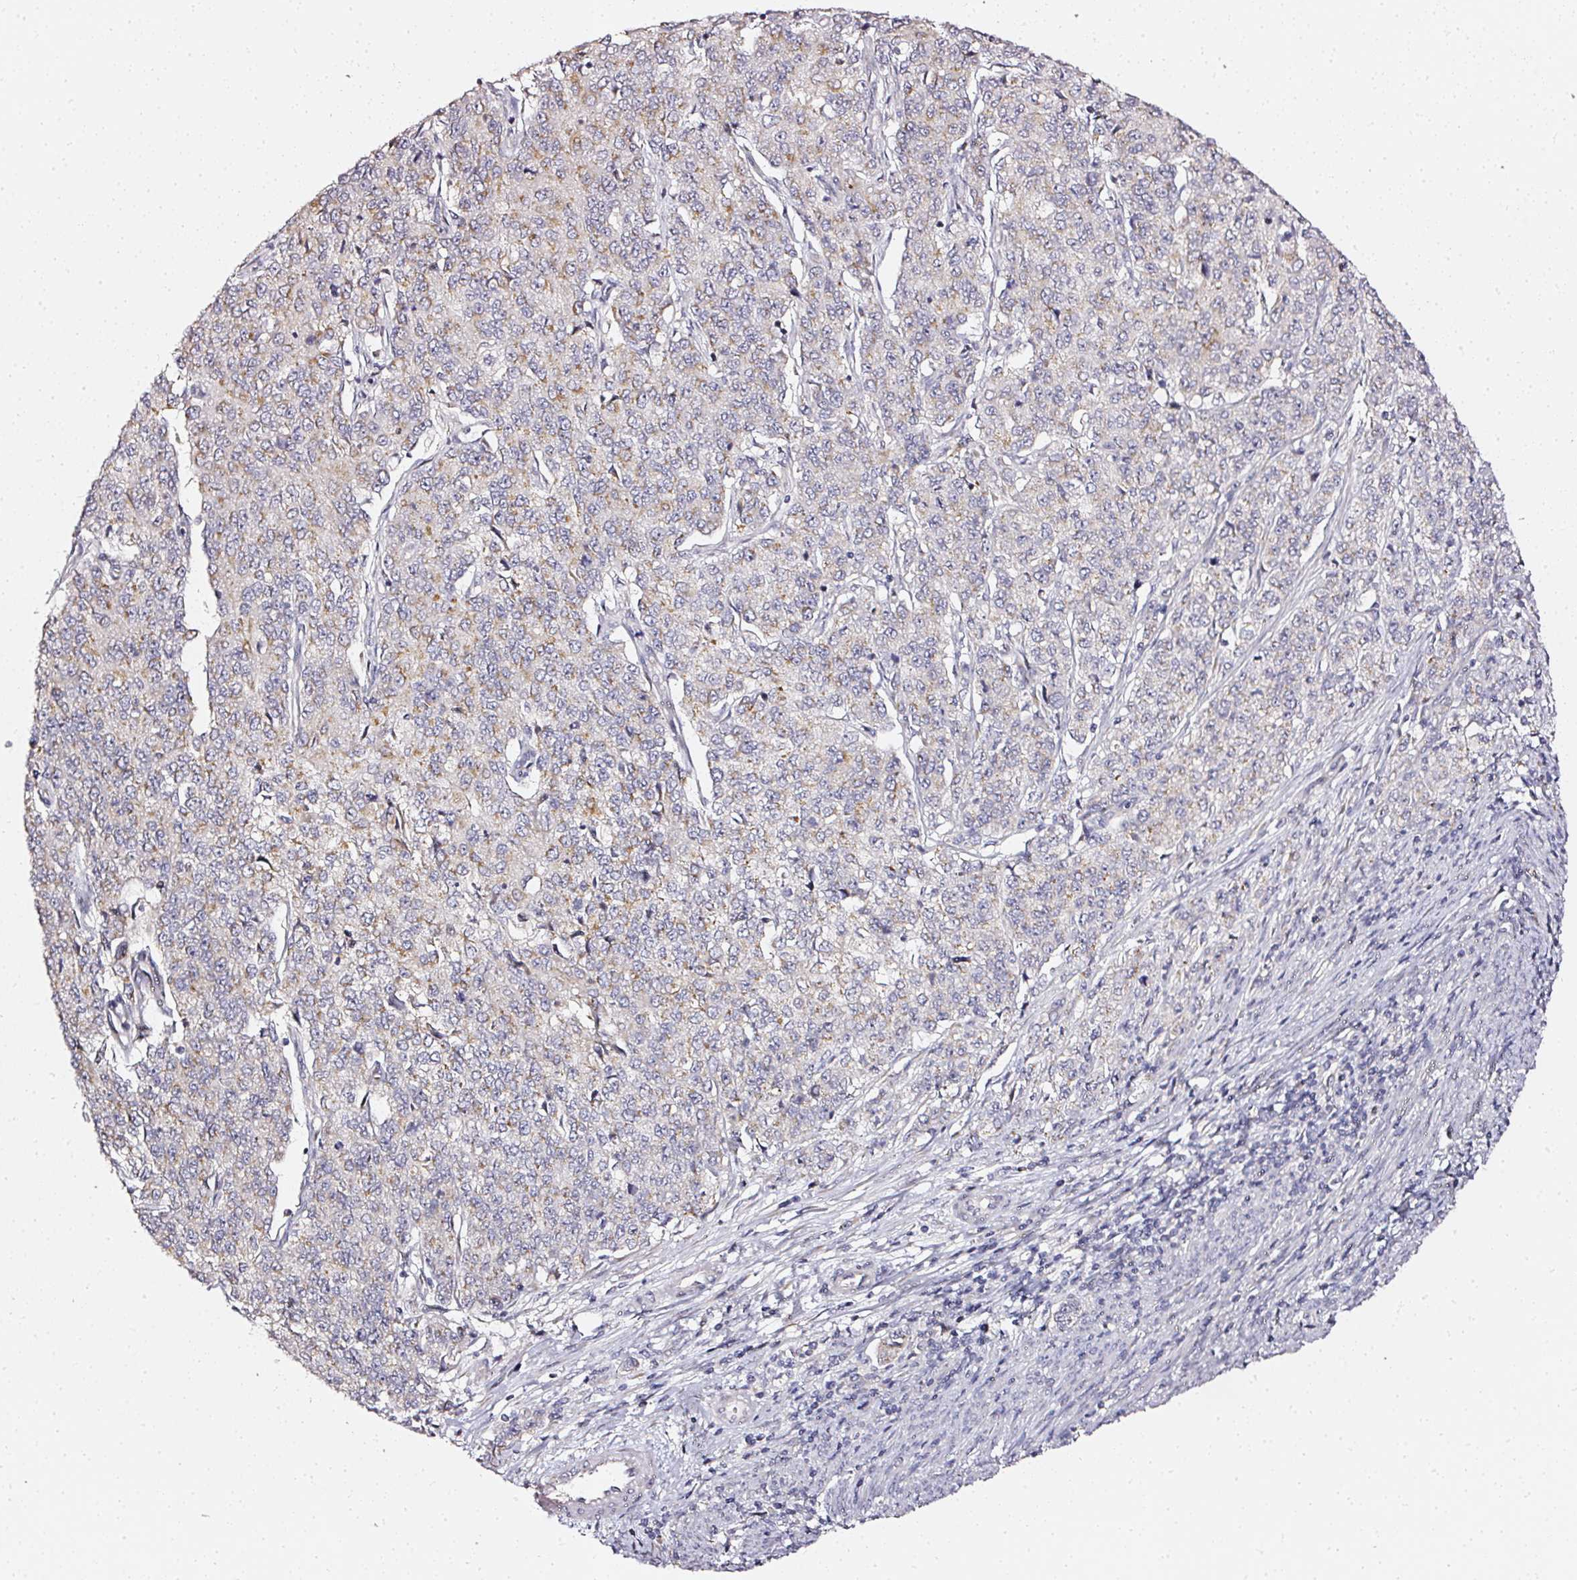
{"staining": {"intensity": "moderate", "quantity": "<25%", "location": "cytoplasmic/membranous"}, "tissue": "endometrial cancer", "cell_type": "Tumor cells", "image_type": "cancer", "snomed": [{"axis": "morphology", "description": "Adenocarcinoma, NOS"}, {"axis": "topography", "description": "Endometrium"}], "caption": "An IHC micrograph of neoplastic tissue is shown. Protein staining in brown labels moderate cytoplasmic/membranous positivity in endometrial cancer within tumor cells.", "gene": "NTRK1", "patient": {"sex": "female", "age": 50}}